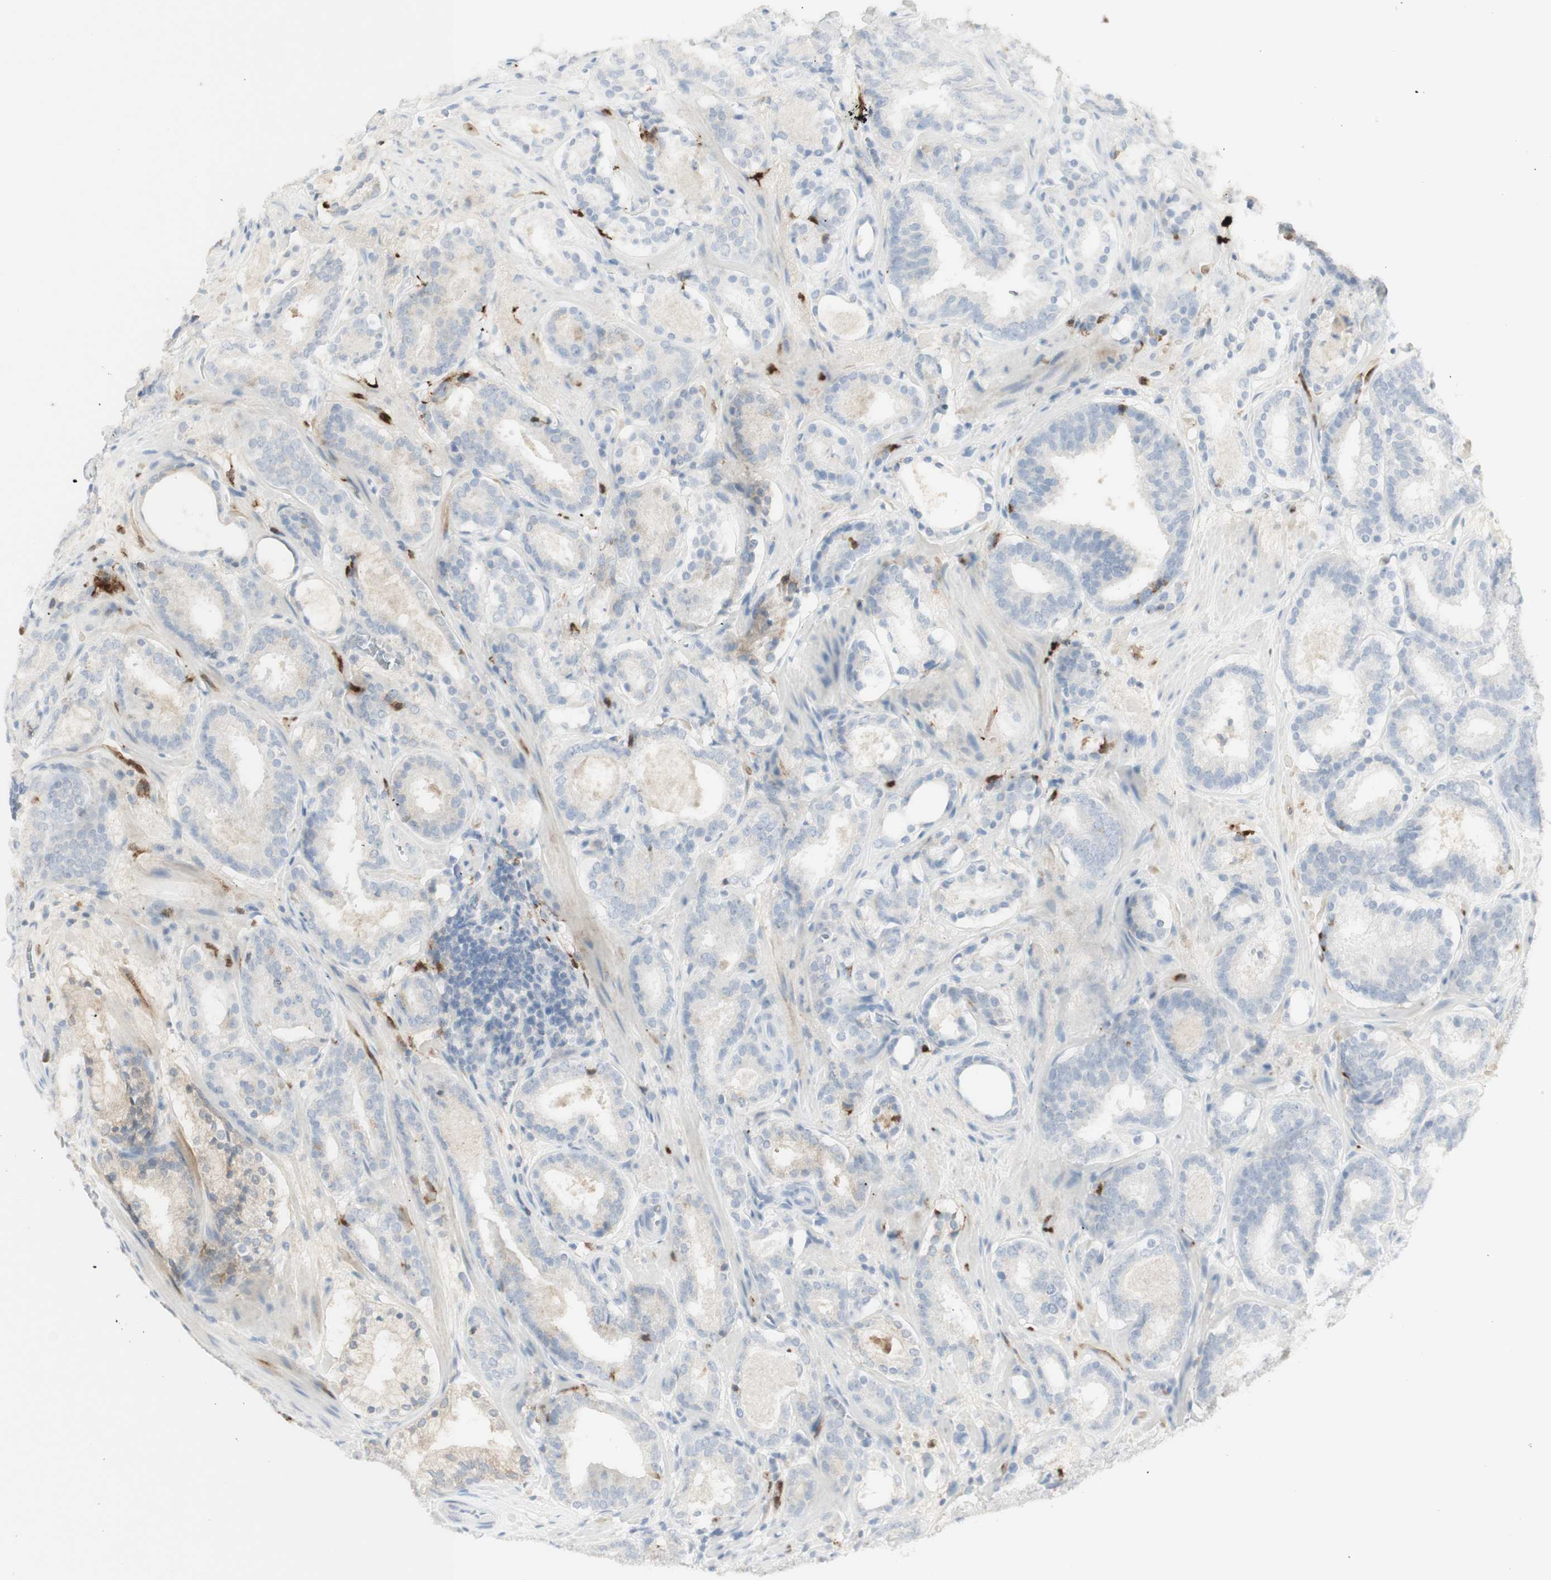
{"staining": {"intensity": "strong", "quantity": "<25%", "location": "cytoplasmic/membranous"}, "tissue": "prostate cancer", "cell_type": "Tumor cells", "image_type": "cancer", "snomed": [{"axis": "morphology", "description": "Adenocarcinoma, Low grade"}, {"axis": "topography", "description": "Prostate"}], "caption": "Human prostate cancer (low-grade adenocarcinoma) stained with a protein marker demonstrates strong staining in tumor cells.", "gene": "MDK", "patient": {"sex": "male", "age": 69}}